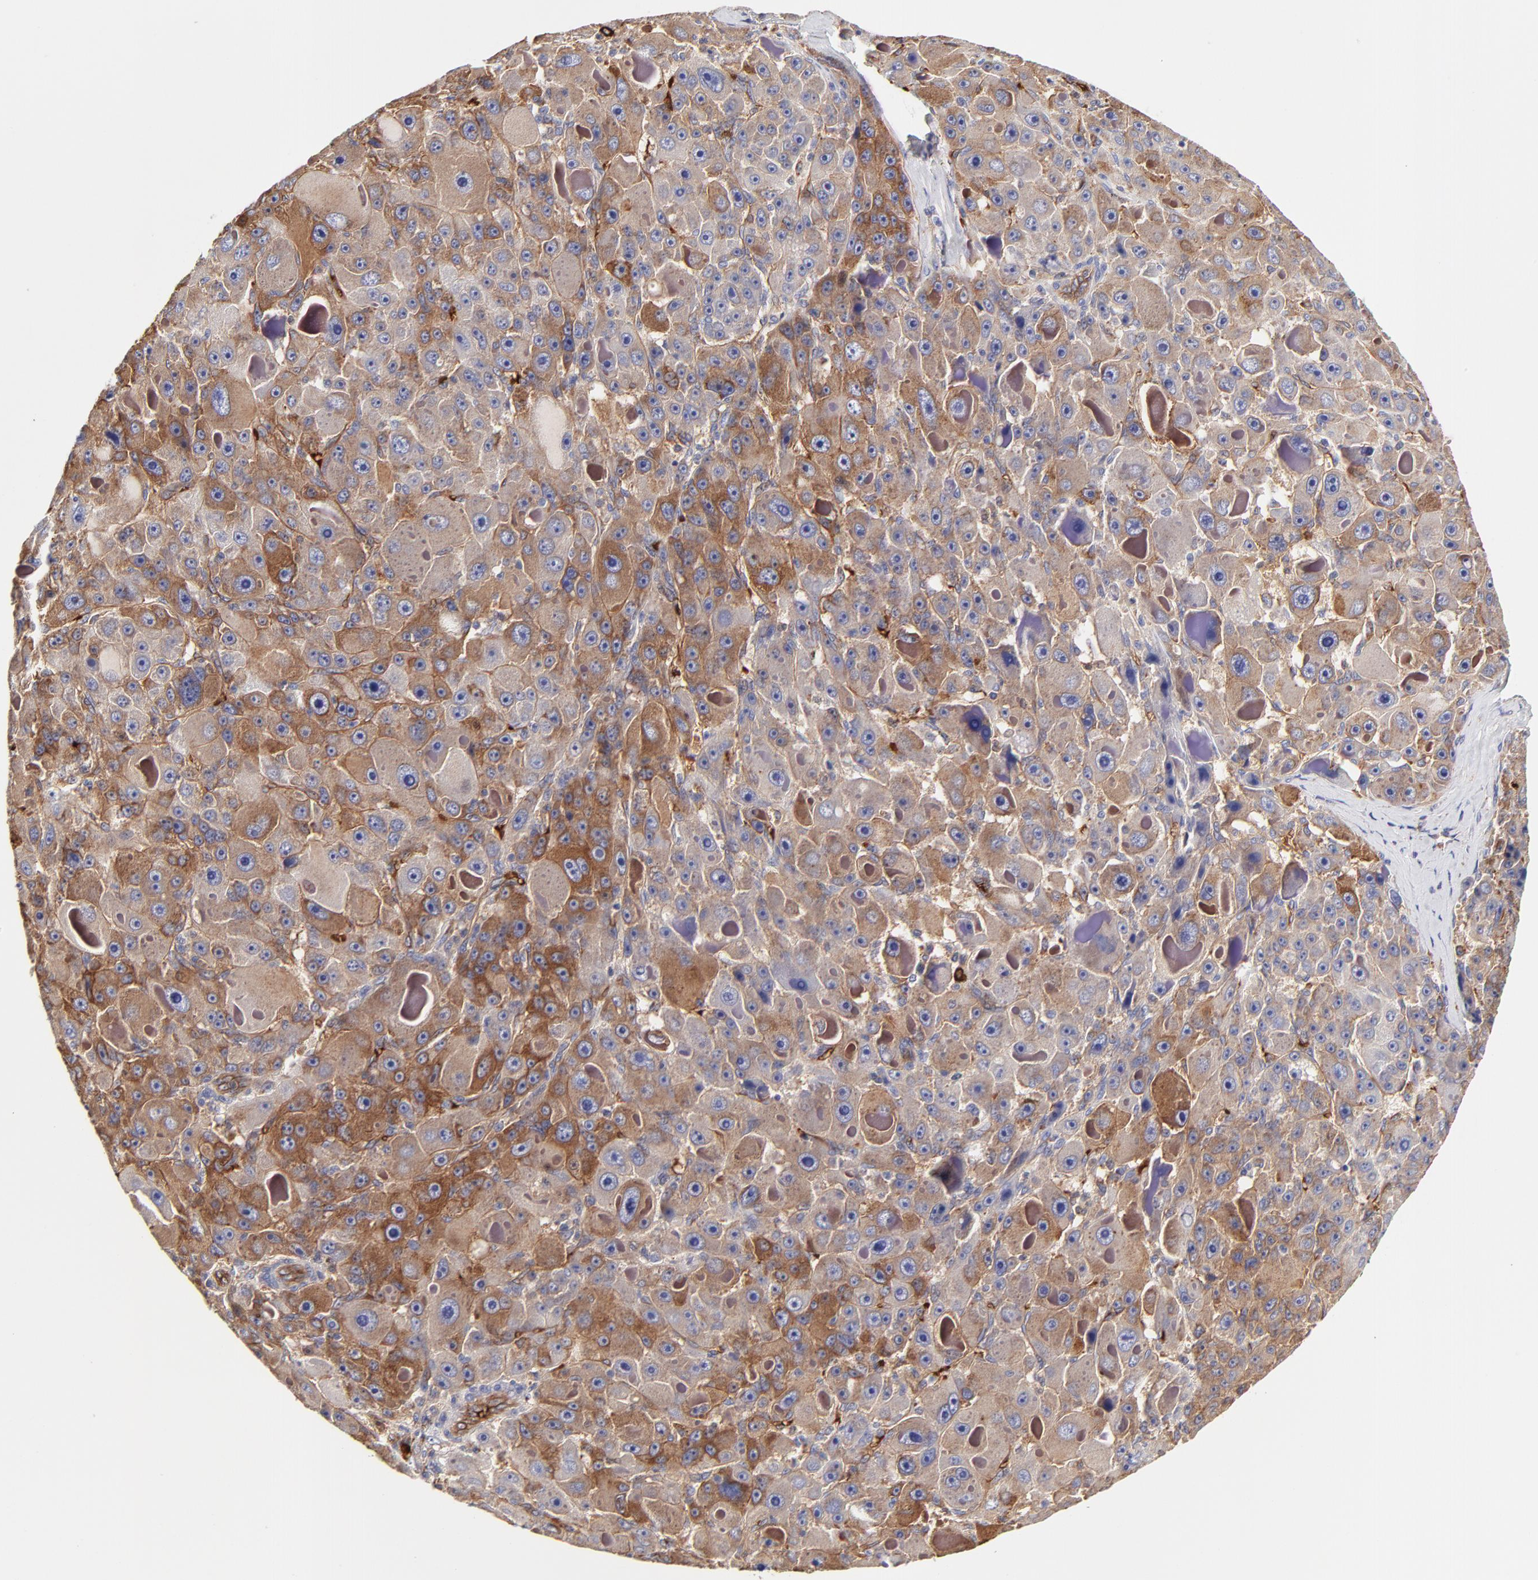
{"staining": {"intensity": "moderate", "quantity": ">75%", "location": "cytoplasmic/membranous"}, "tissue": "liver cancer", "cell_type": "Tumor cells", "image_type": "cancer", "snomed": [{"axis": "morphology", "description": "Carcinoma, Hepatocellular, NOS"}, {"axis": "topography", "description": "Liver"}], "caption": "A high-resolution micrograph shows immunohistochemistry staining of liver cancer (hepatocellular carcinoma), which exhibits moderate cytoplasmic/membranous positivity in about >75% of tumor cells.", "gene": "CD2AP", "patient": {"sex": "male", "age": 76}}